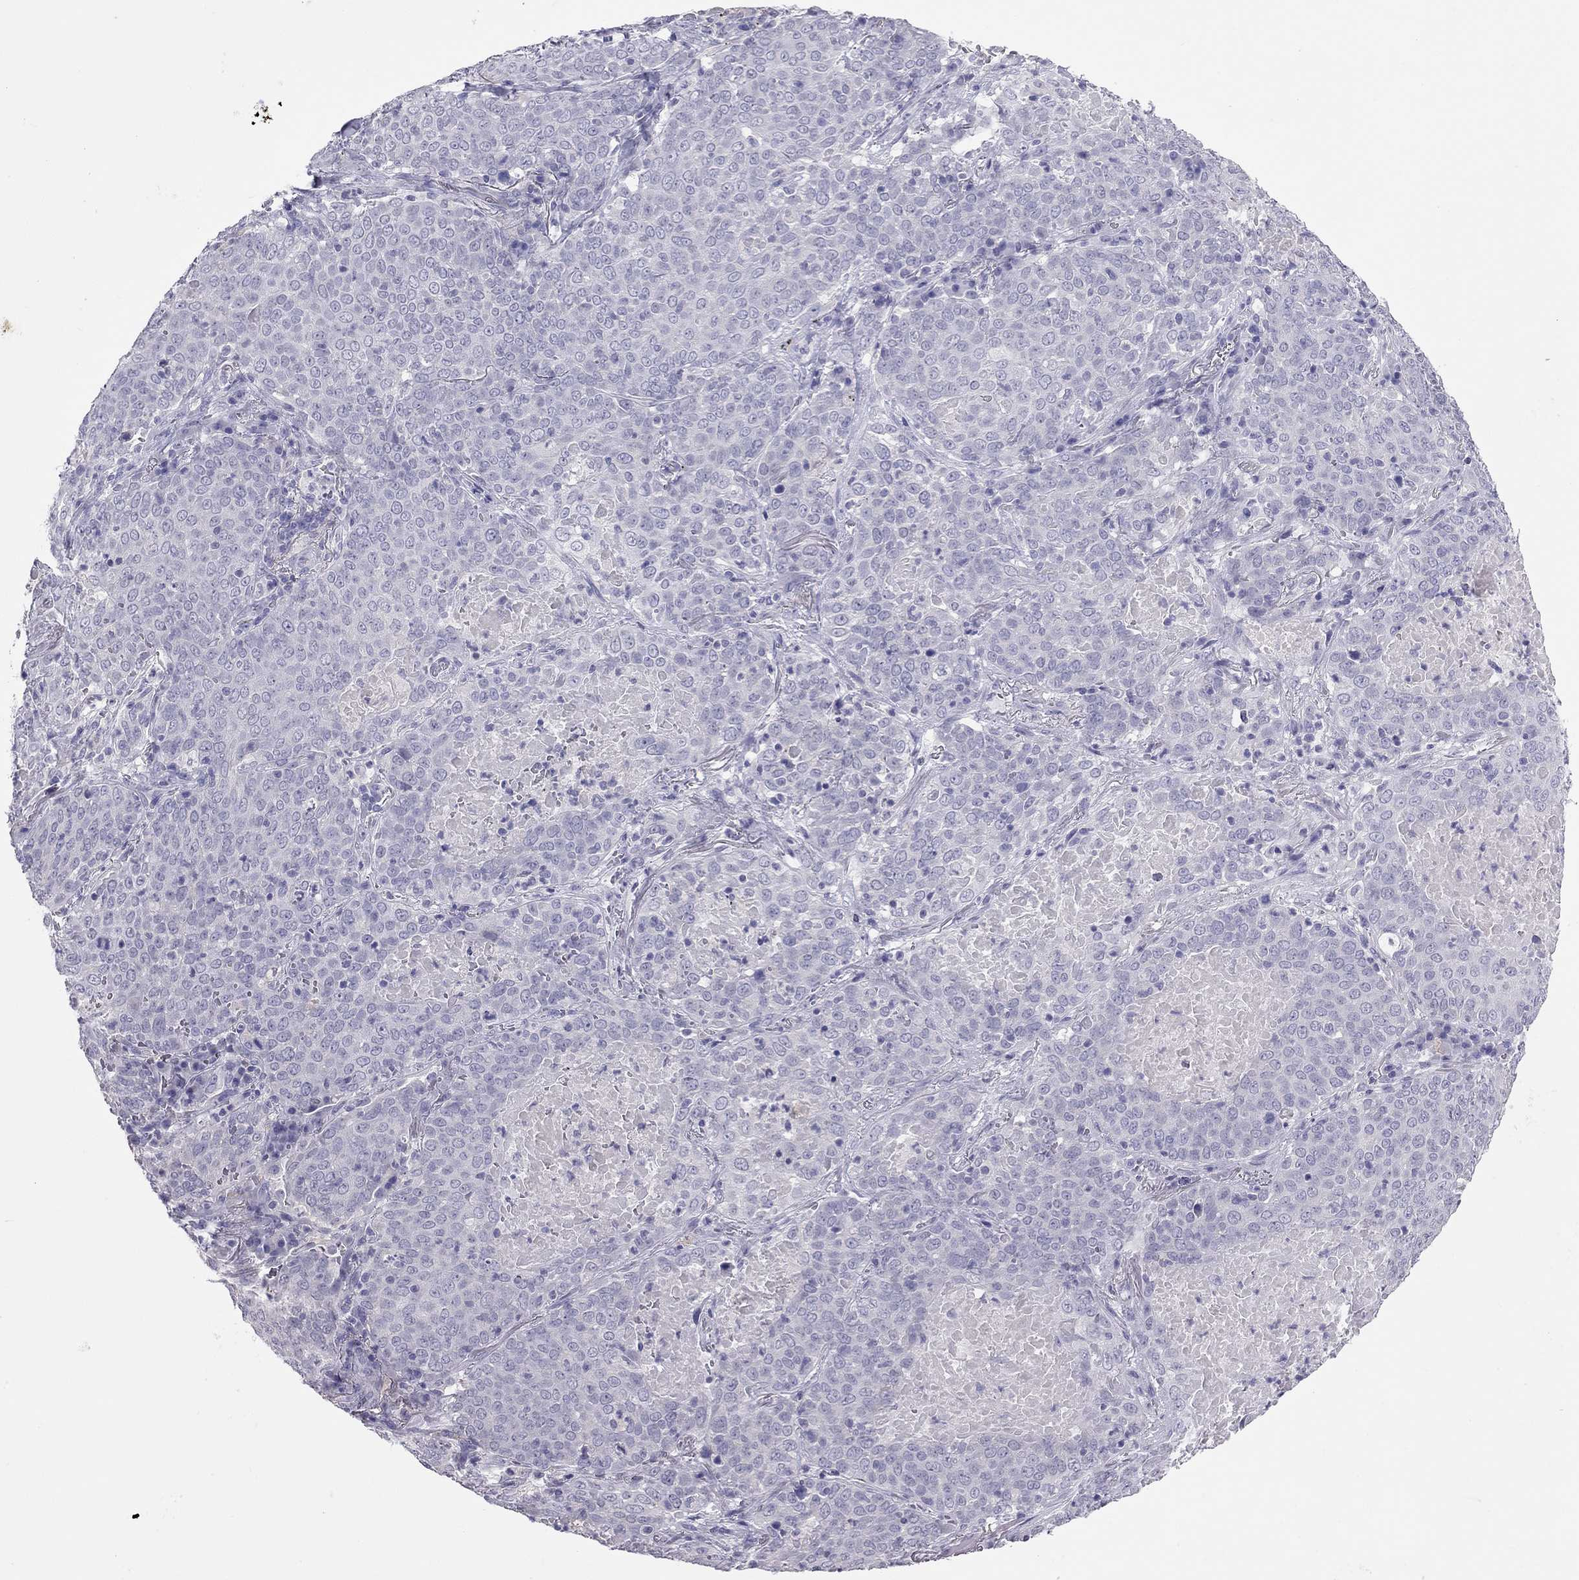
{"staining": {"intensity": "negative", "quantity": "none", "location": "none"}, "tissue": "lung cancer", "cell_type": "Tumor cells", "image_type": "cancer", "snomed": [{"axis": "morphology", "description": "Squamous cell carcinoma, NOS"}, {"axis": "topography", "description": "Lung"}], "caption": "Tumor cells are negative for brown protein staining in lung cancer.", "gene": "PPP1R3A", "patient": {"sex": "male", "age": 82}}